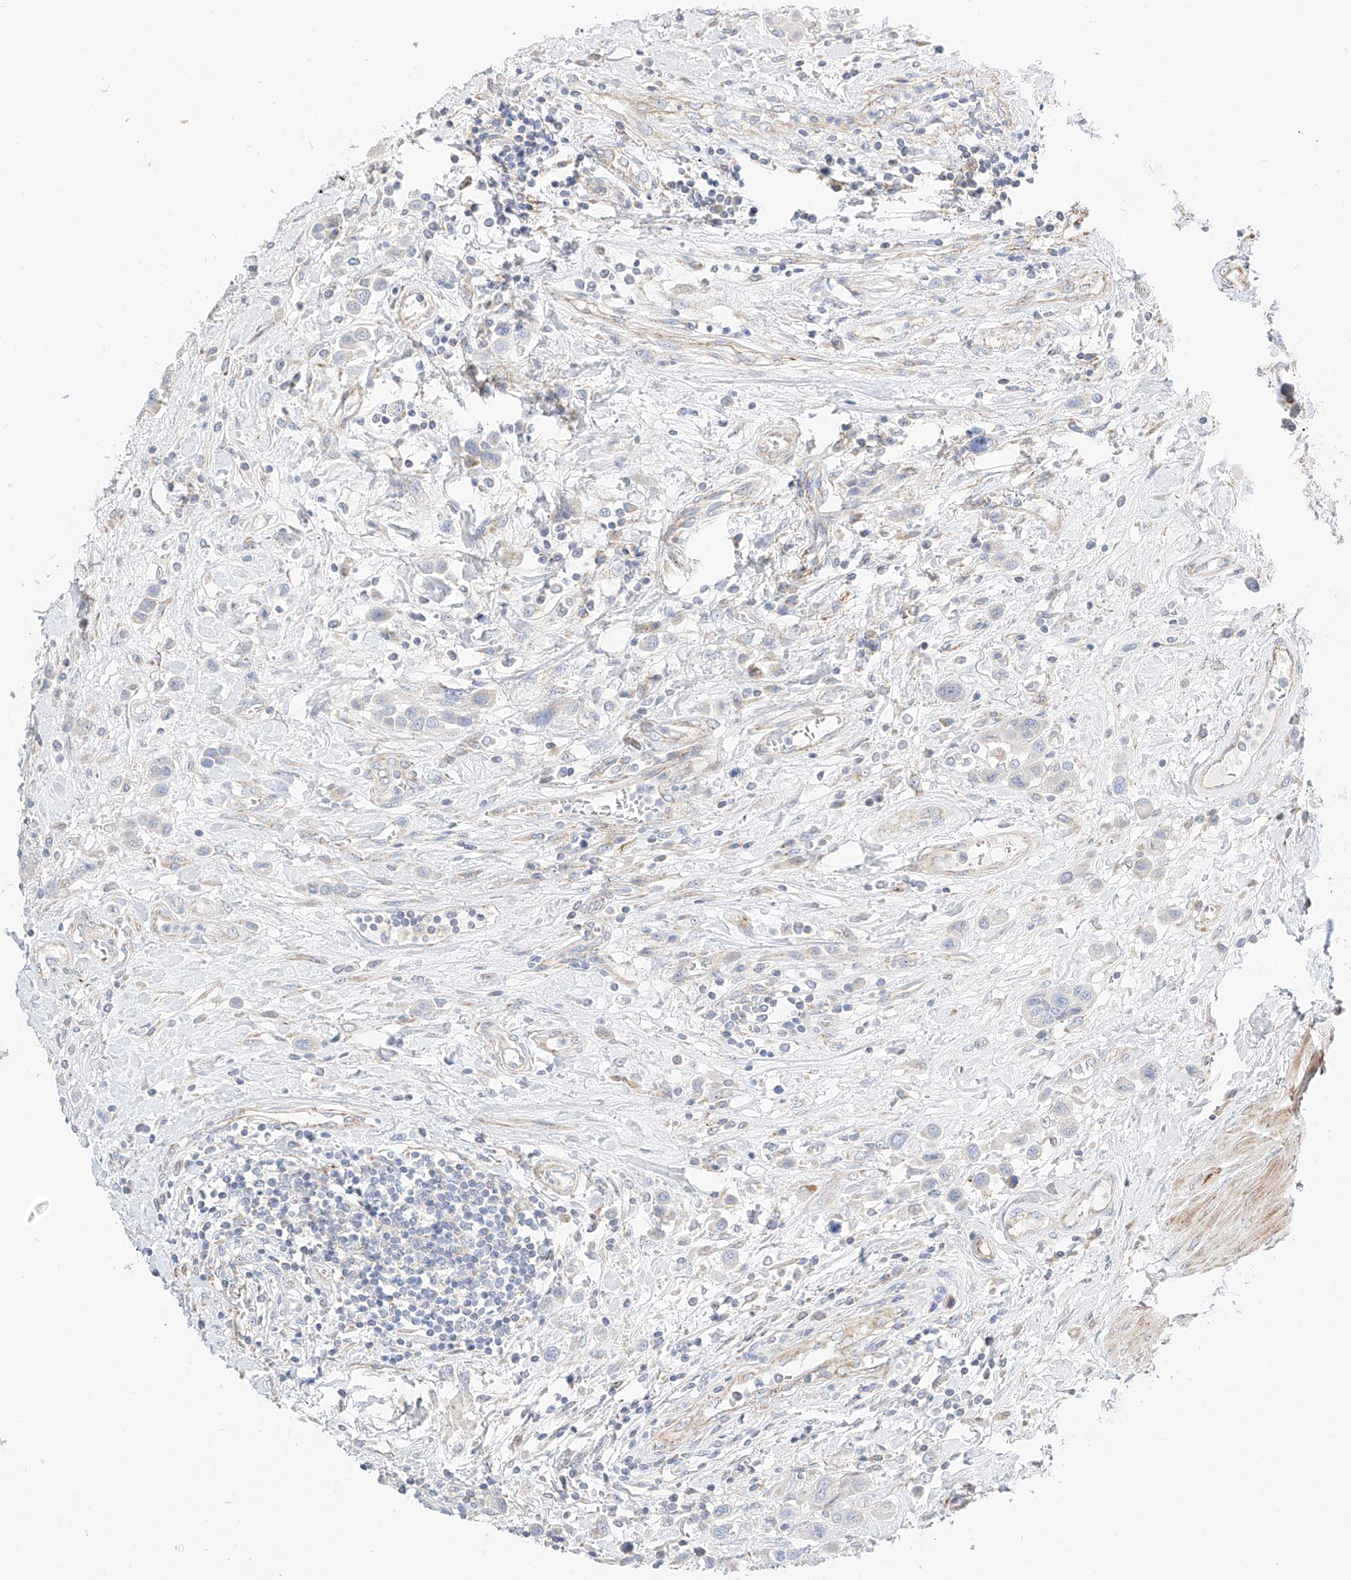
{"staining": {"intensity": "negative", "quantity": "none", "location": "none"}, "tissue": "urothelial cancer", "cell_type": "Tumor cells", "image_type": "cancer", "snomed": [{"axis": "morphology", "description": "Urothelial carcinoma, High grade"}, {"axis": "topography", "description": "Urinary bladder"}], "caption": "DAB immunohistochemical staining of human high-grade urothelial carcinoma reveals no significant expression in tumor cells.", "gene": "CST9", "patient": {"sex": "male", "age": 50}}